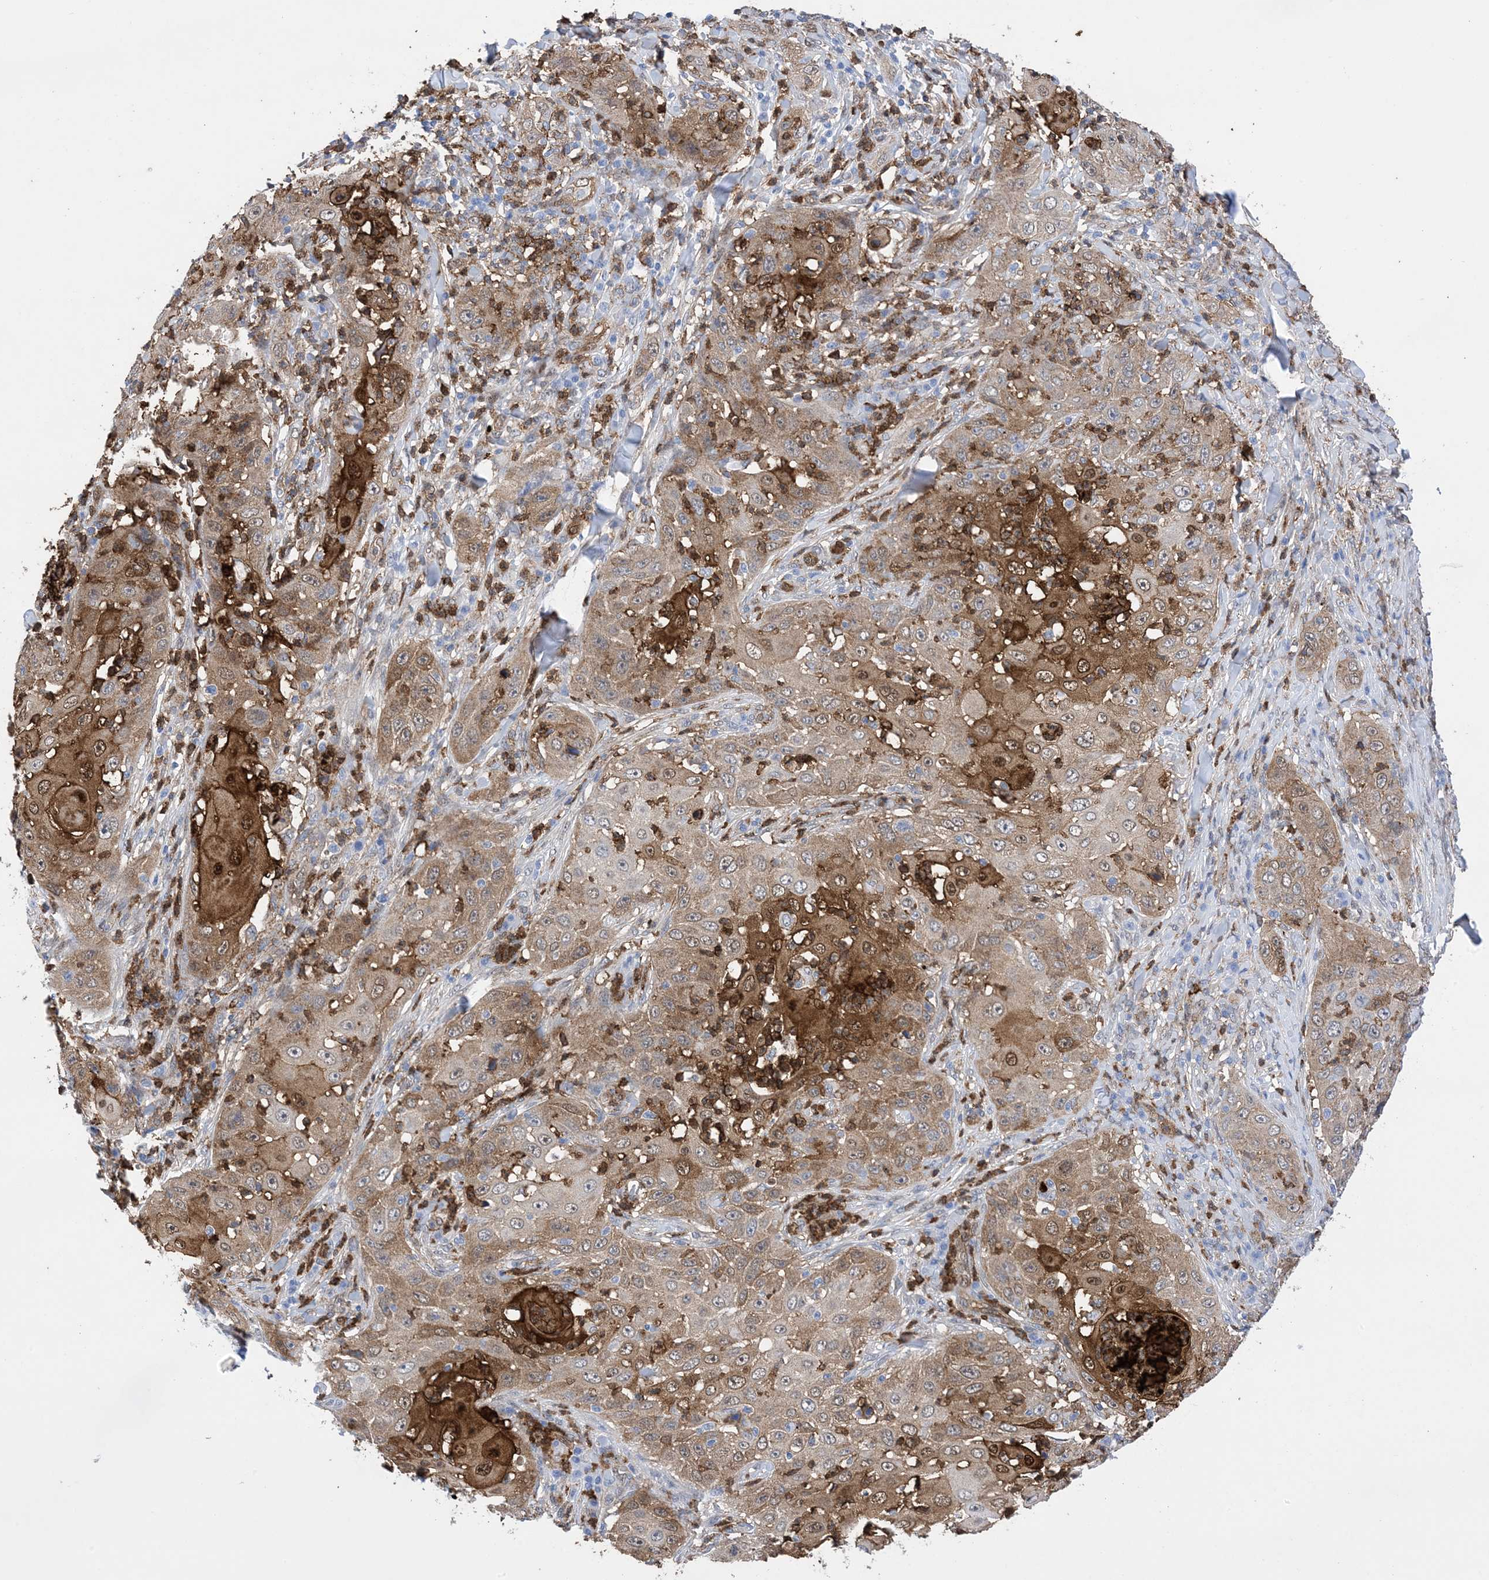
{"staining": {"intensity": "moderate", "quantity": ">75%", "location": "cytoplasmic/membranous,nuclear"}, "tissue": "skin cancer", "cell_type": "Tumor cells", "image_type": "cancer", "snomed": [{"axis": "morphology", "description": "Squamous cell carcinoma, NOS"}, {"axis": "topography", "description": "Skin"}], "caption": "Tumor cells show medium levels of moderate cytoplasmic/membranous and nuclear expression in about >75% of cells in skin squamous cell carcinoma.", "gene": "ANXA1", "patient": {"sex": "female", "age": 44}}